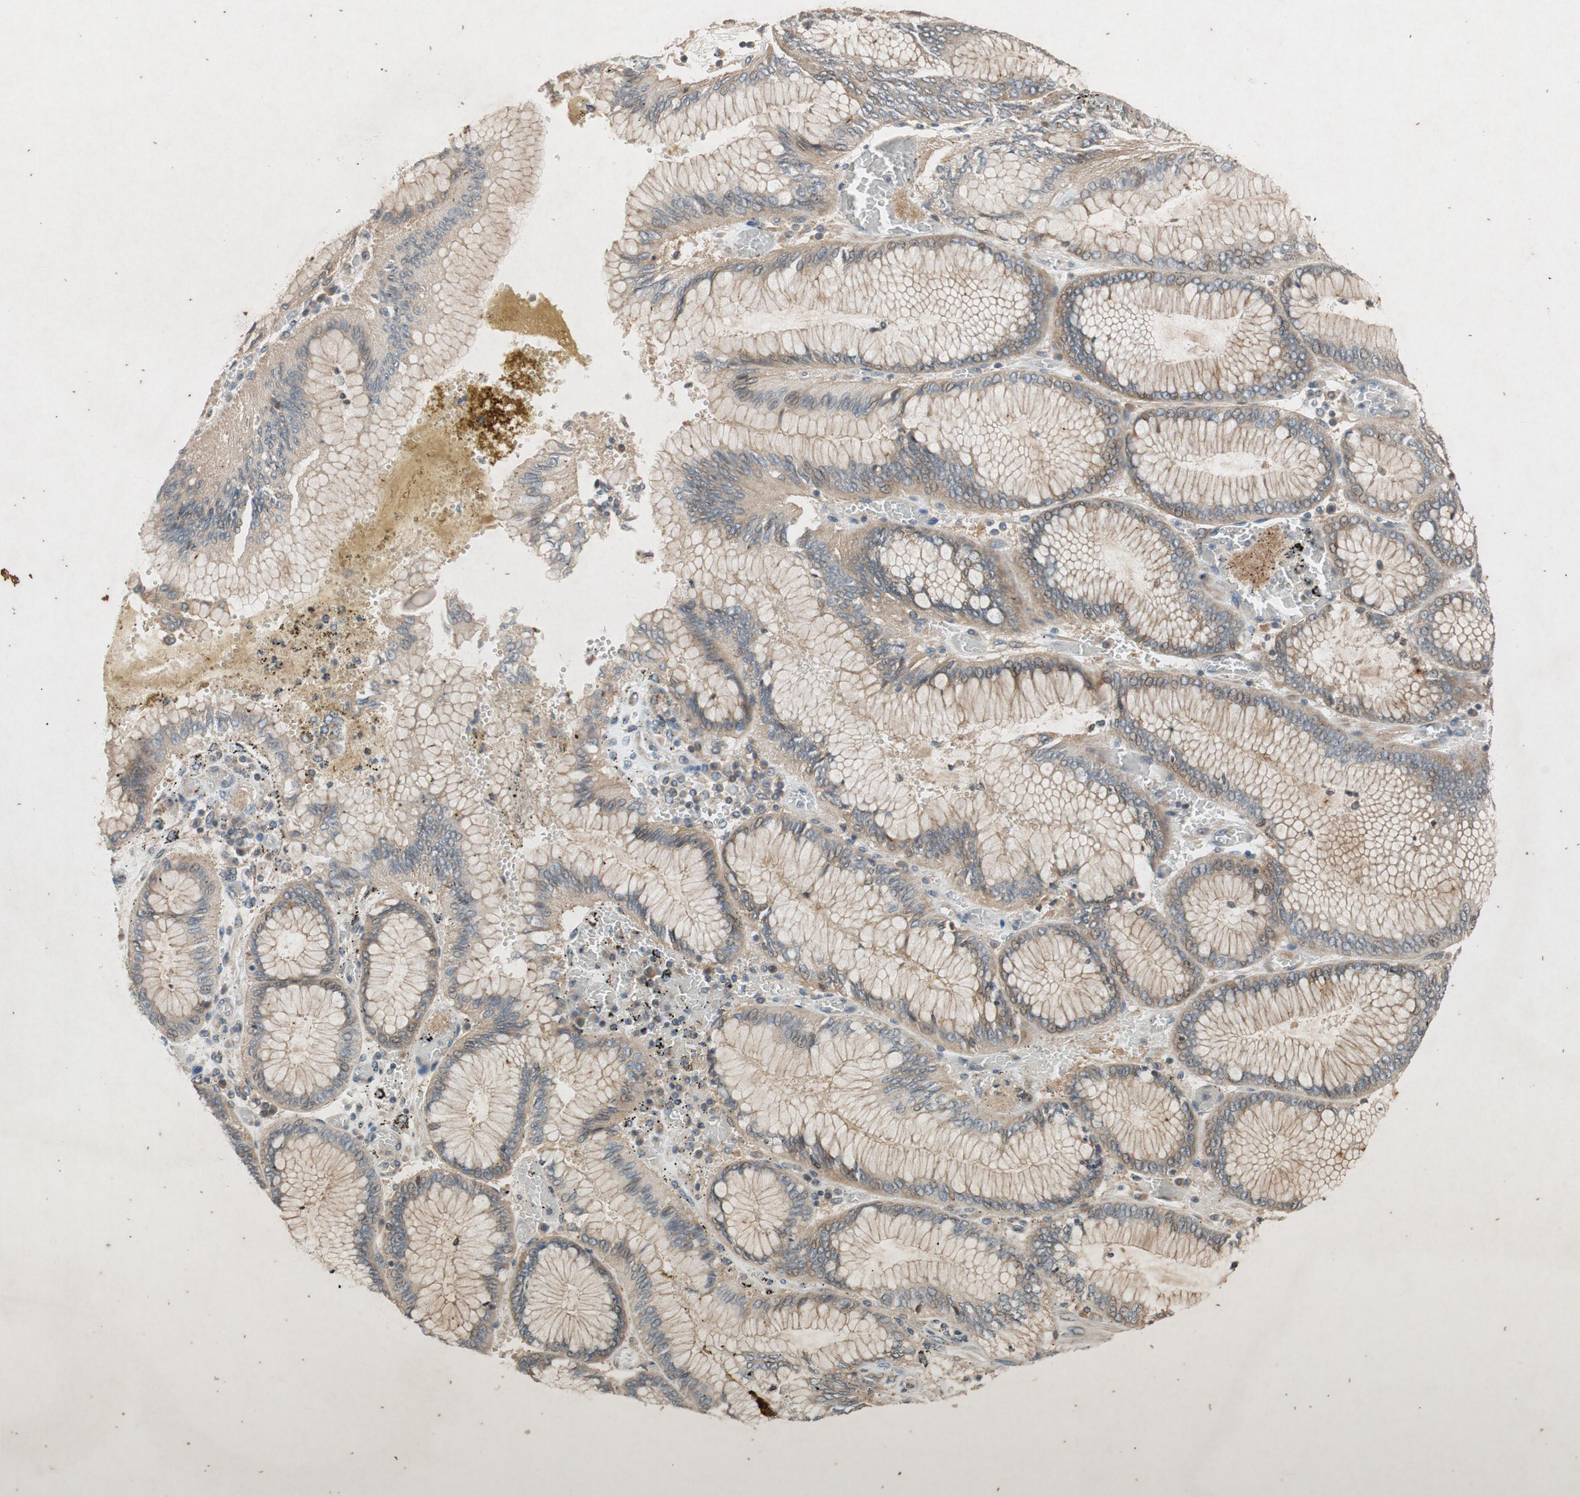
{"staining": {"intensity": "weak", "quantity": ">75%", "location": "cytoplasmic/membranous"}, "tissue": "stomach cancer", "cell_type": "Tumor cells", "image_type": "cancer", "snomed": [{"axis": "morphology", "description": "Normal tissue, NOS"}, {"axis": "morphology", "description": "Adenocarcinoma, NOS"}, {"axis": "topography", "description": "Stomach, upper"}, {"axis": "topography", "description": "Stomach"}], "caption": "IHC photomicrograph of neoplastic tissue: human adenocarcinoma (stomach) stained using immunohistochemistry shows low levels of weak protein expression localized specifically in the cytoplasmic/membranous of tumor cells, appearing as a cytoplasmic/membranous brown color.", "gene": "ATP2C1", "patient": {"sex": "male", "age": 76}}